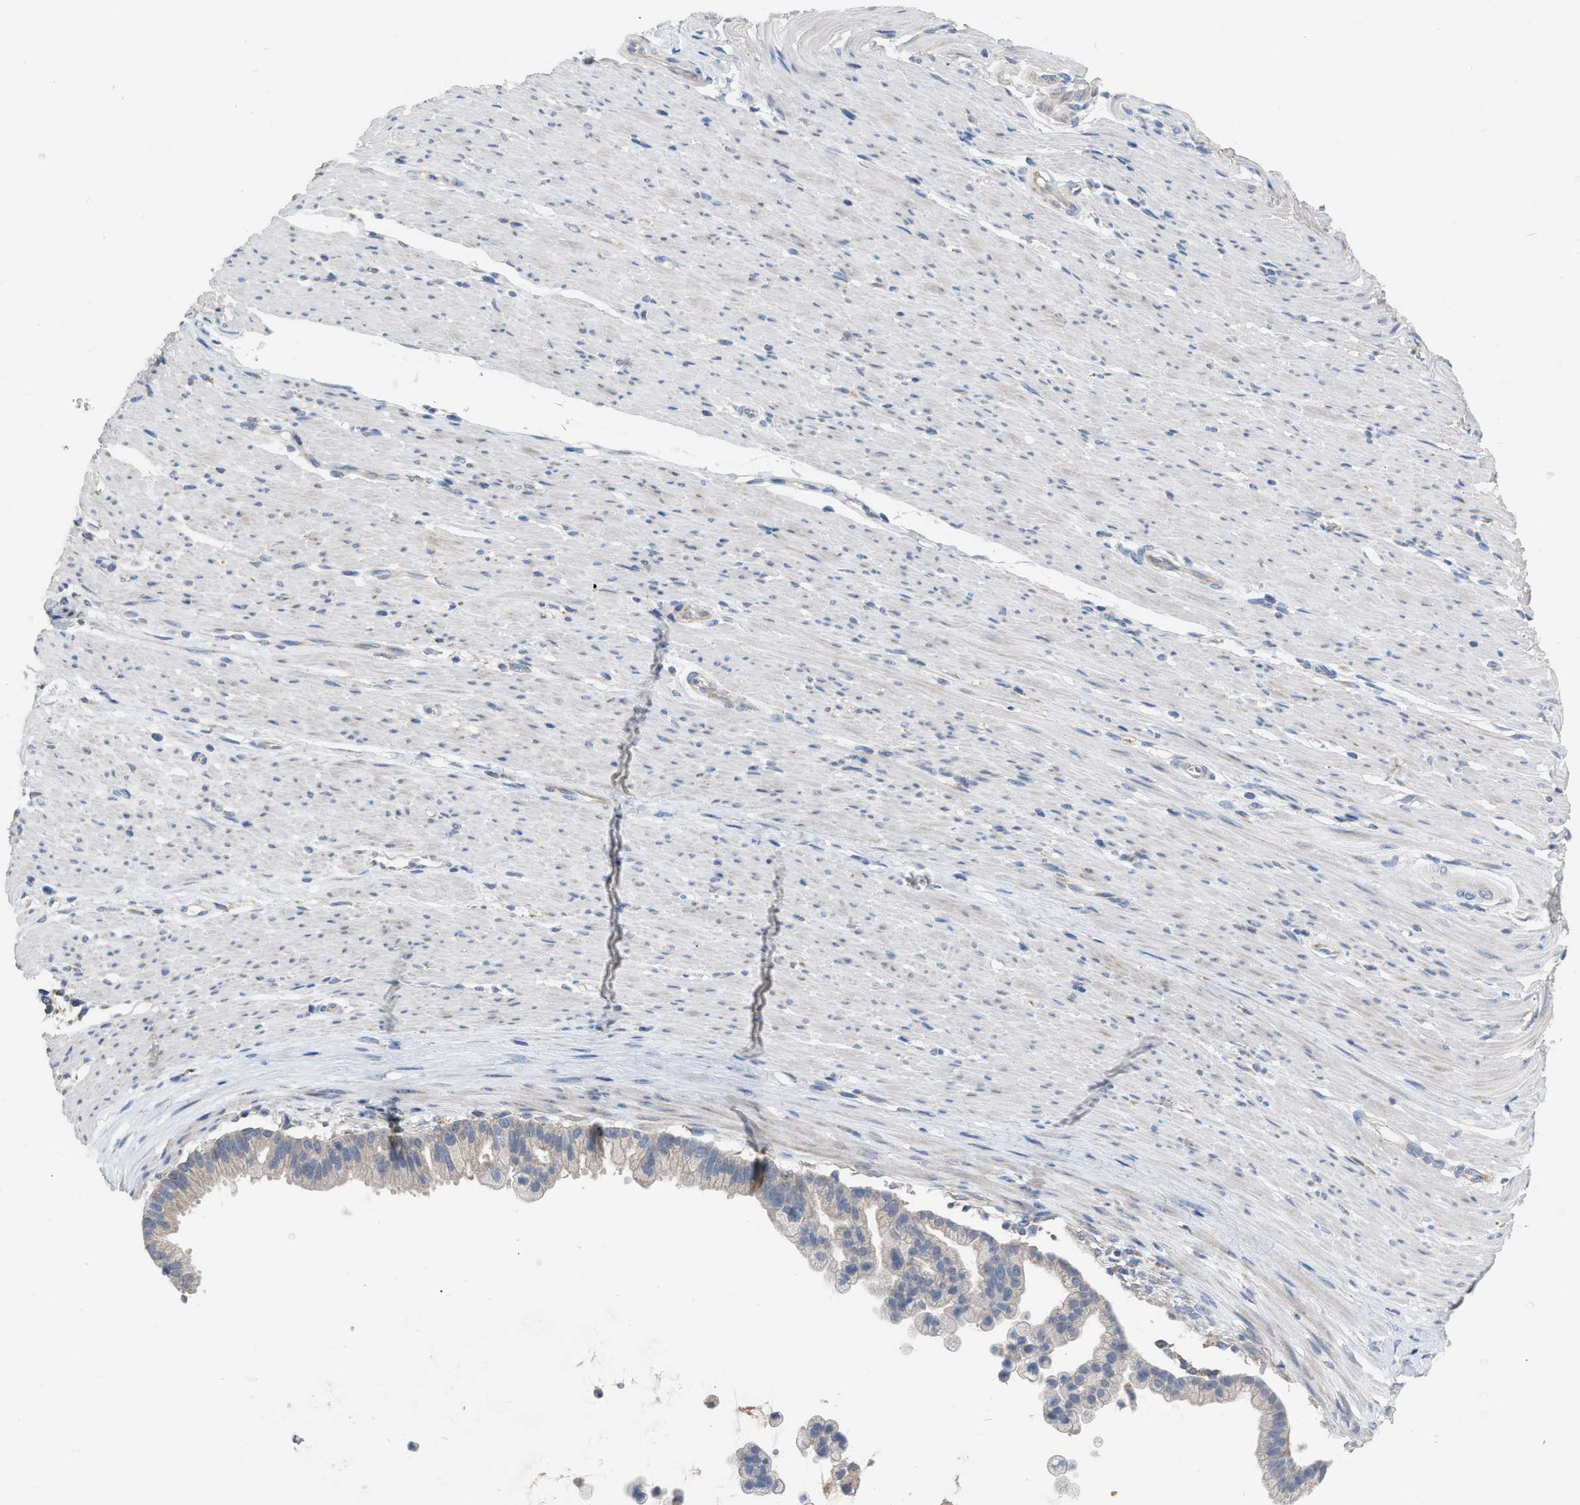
{"staining": {"intensity": "negative", "quantity": "none", "location": "none"}, "tissue": "pancreatic cancer", "cell_type": "Tumor cells", "image_type": "cancer", "snomed": [{"axis": "morphology", "description": "Adenocarcinoma, NOS"}, {"axis": "topography", "description": "Pancreas"}], "caption": "Pancreatic cancer was stained to show a protein in brown. There is no significant positivity in tumor cells.", "gene": "DDX56", "patient": {"sex": "male", "age": 69}}